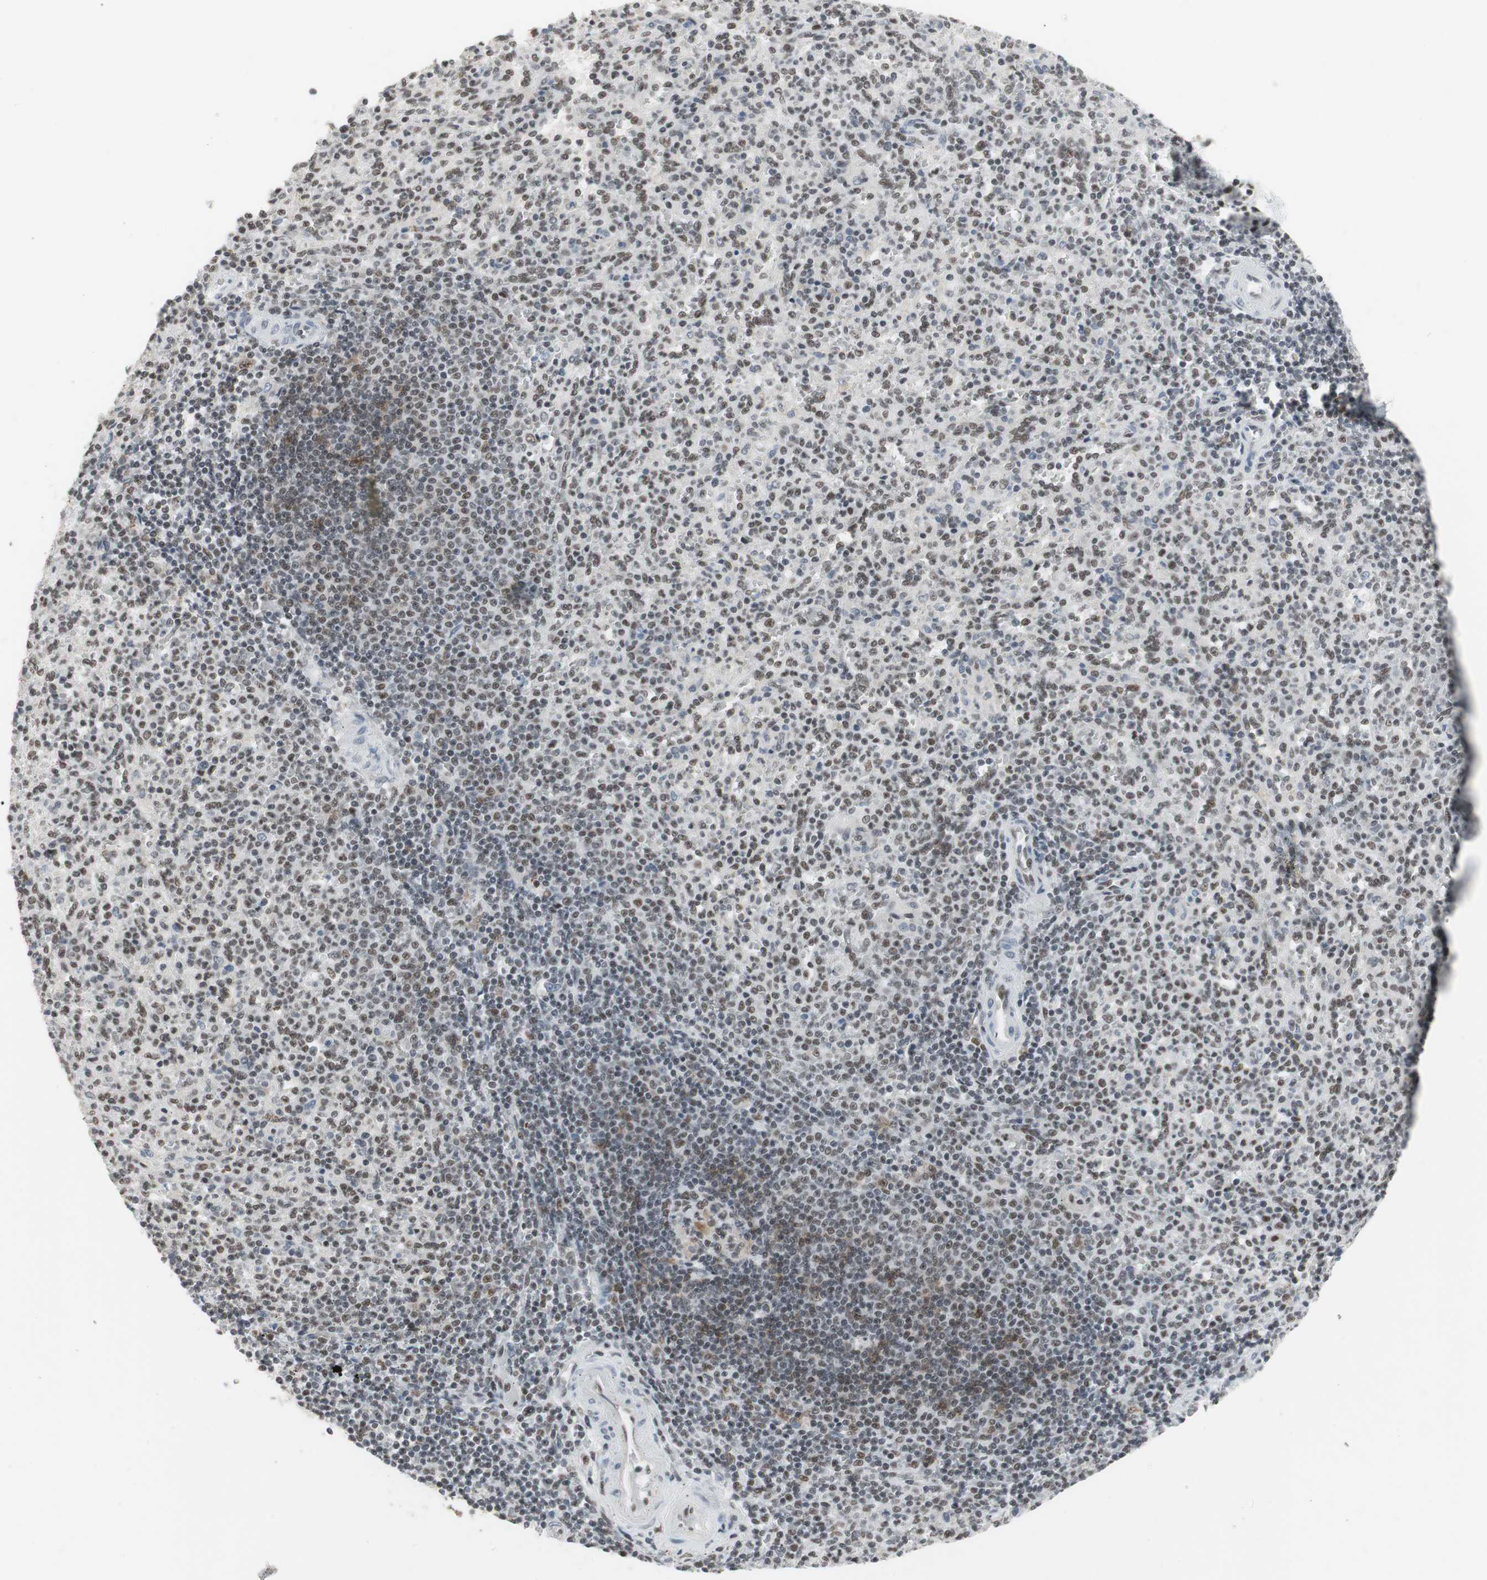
{"staining": {"intensity": "moderate", "quantity": "25%-75%", "location": "nuclear"}, "tissue": "spleen", "cell_type": "Cells in red pulp", "image_type": "normal", "snomed": [{"axis": "morphology", "description": "Normal tissue, NOS"}, {"axis": "topography", "description": "Spleen"}], "caption": "Immunohistochemical staining of benign spleen exhibits 25%-75% levels of moderate nuclear protein staining in about 25%-75% of cells in red pulp.", "gene": "RTF1", "patient": {"sex": "male", "age": 36}}